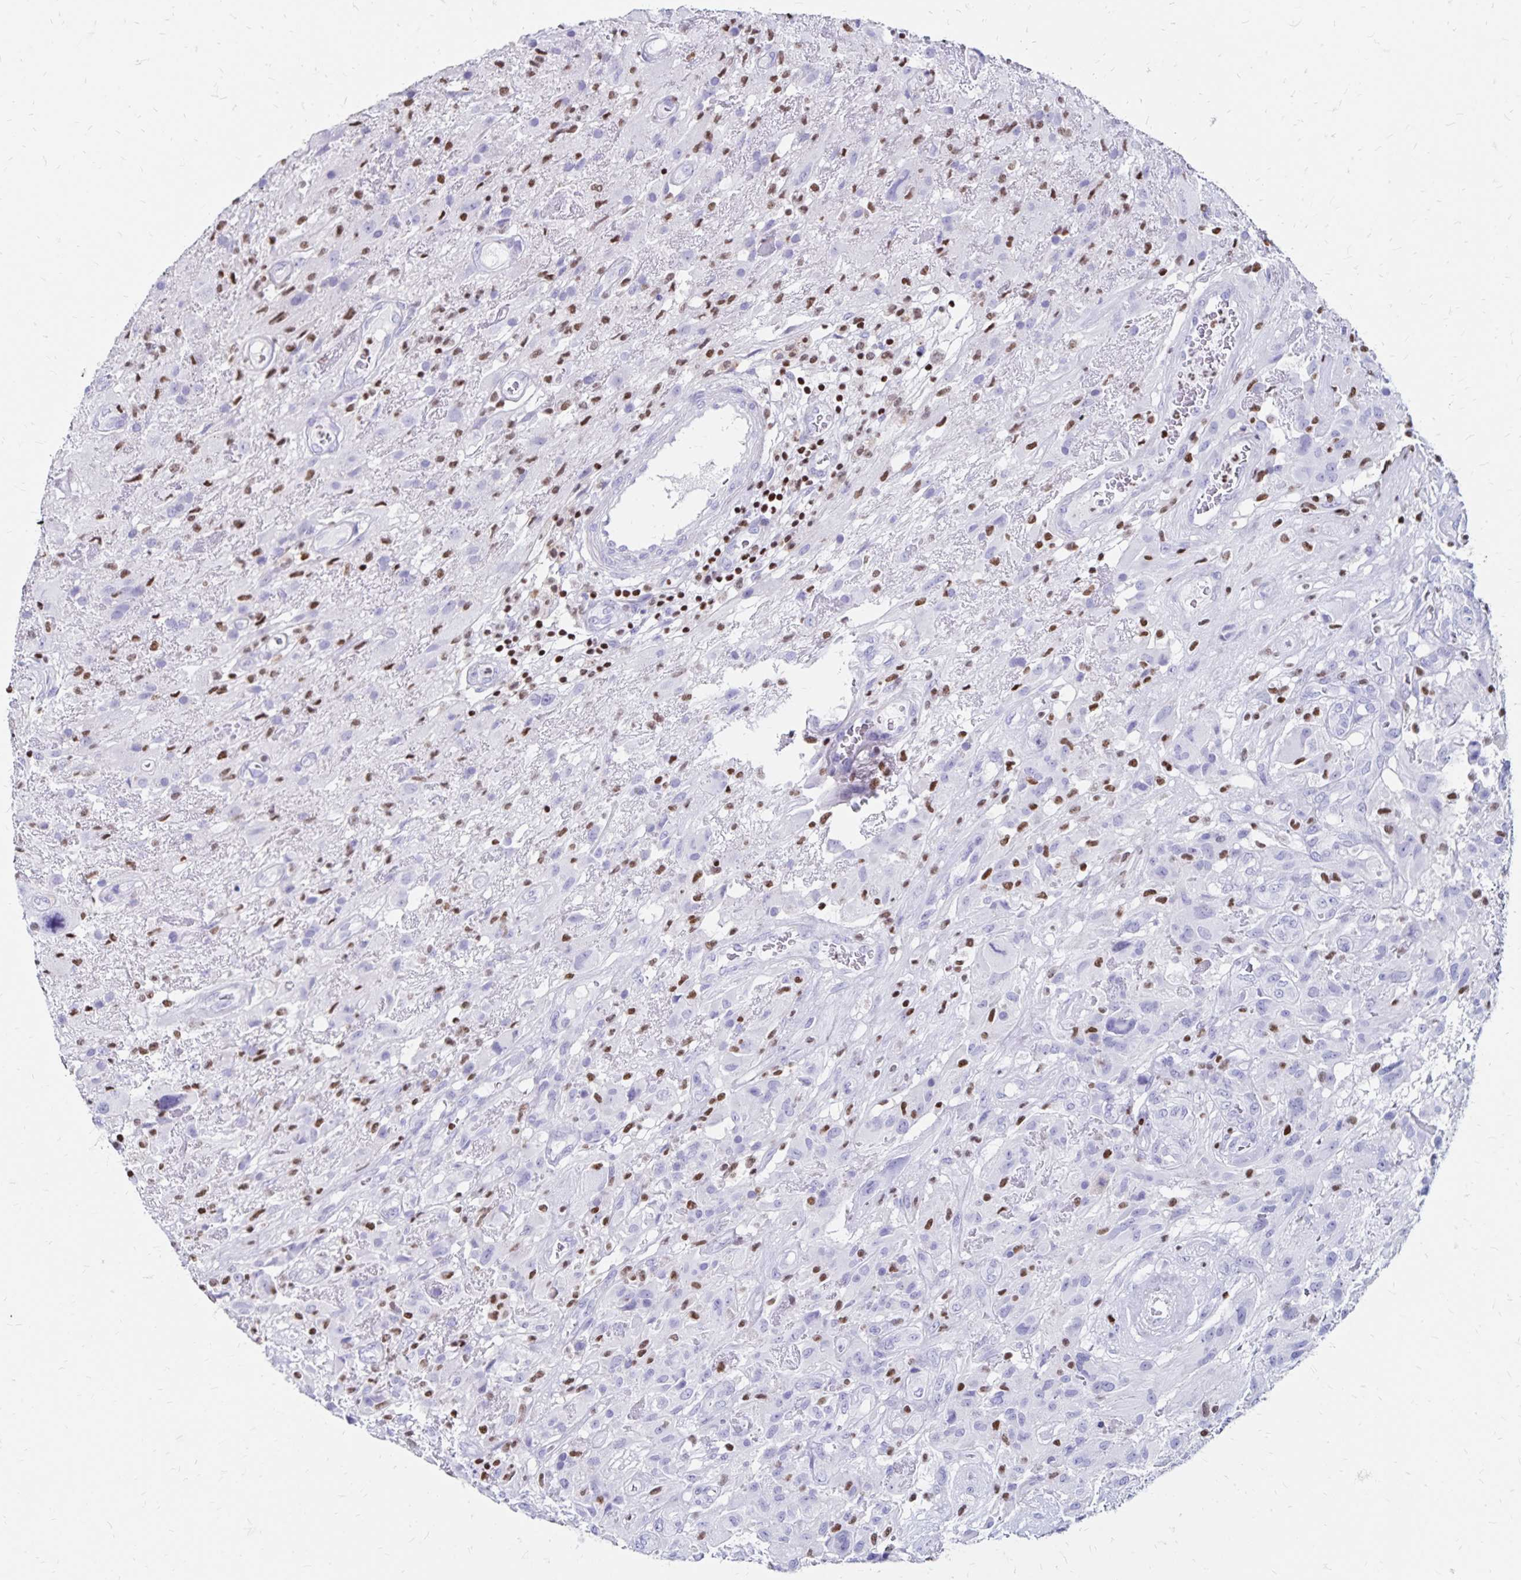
{"staining": {"intensity": "negative", "quantity": "none", "location": "none"}, "tissue": "glioma", "cell_type": "Tumor cells", "image_type": "cancer", "snomed": [{"axis": "morphology", "description": "Glioma, malignant, High grade"}, {"axis": "topography", "description": "Brain"}], "caption": "Micrograph shows no significant protein staining in tumor cells of glioma. (DAB (3,3'-diaminobenzidine) IHC visualized using brightfield microscopy, high magnification).", "gene": "IKZF1", "patient": {"sex": "male", "age": 46}}